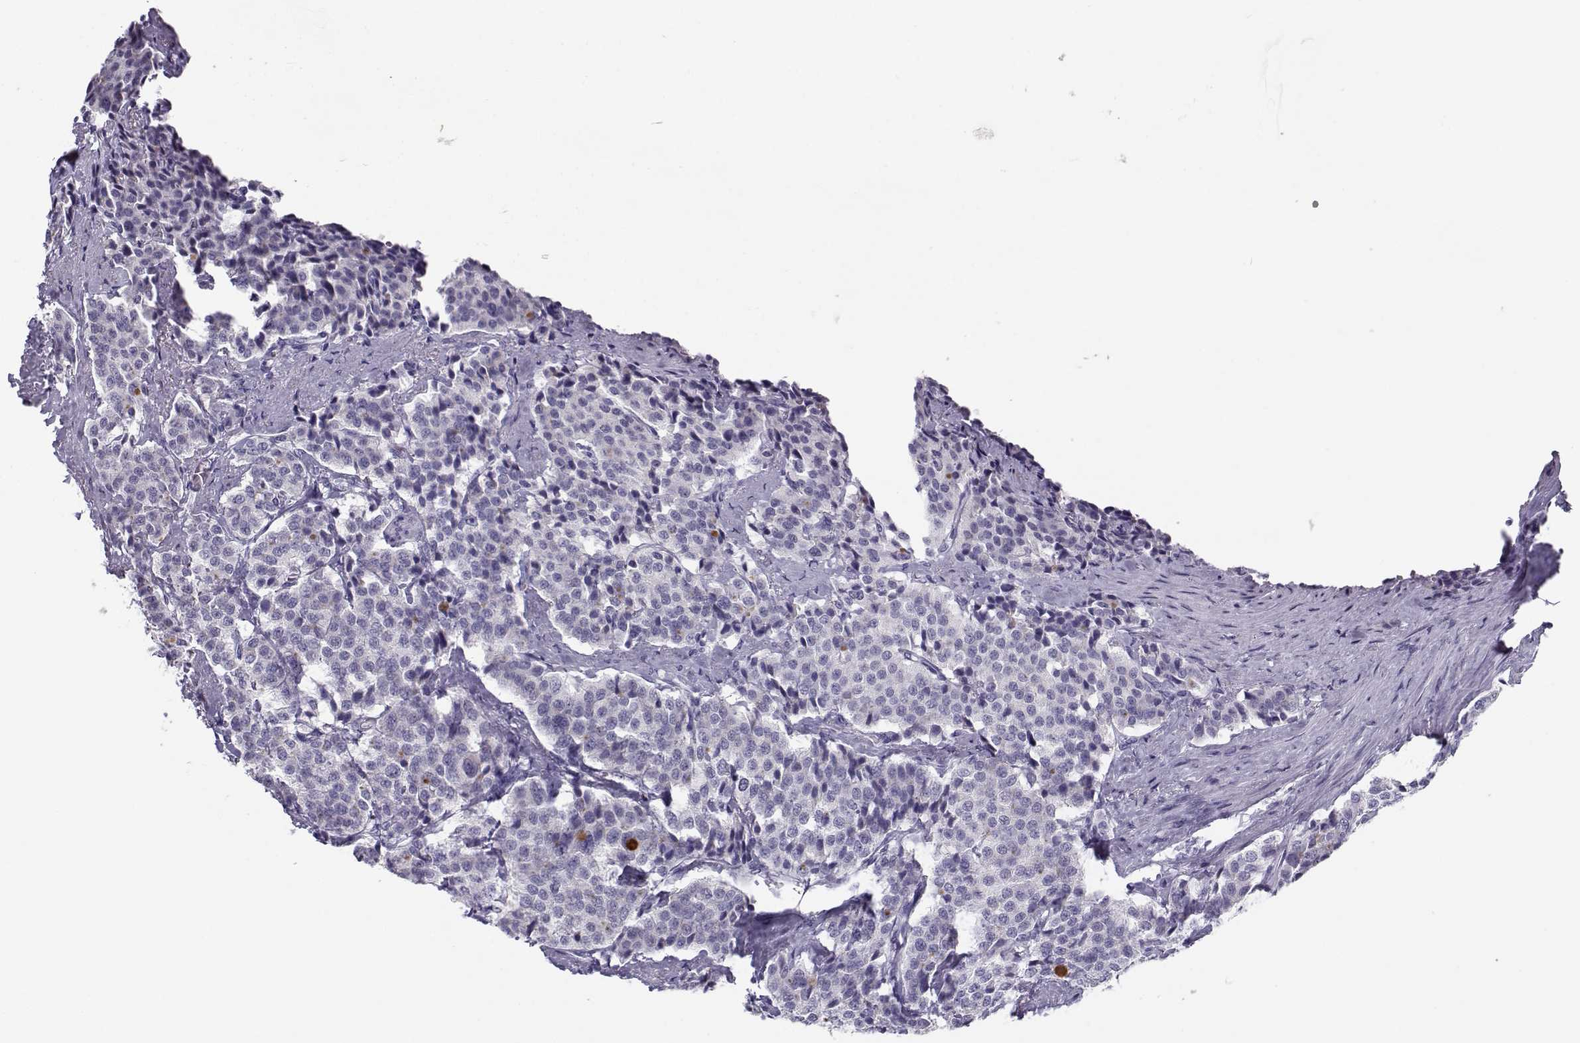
{"staining": {"intensity": "negative", "quantity": "none", "location": "none"}, "tissue": "carcinoid", "cell_type": "Tumor cells", "image_type": "cancer", "snomed": [{"axis": "morphology", "description": "Carcinoid, malignant, NOS"}, {"axis": "topography", "description": "Small intestine"}], "caption": "The histopathology image demonstrates no significant staining in tumor cells of malignant carcinoid.", "gene": "CFAP77", "patient": {"sex": "female", "age": 58}}